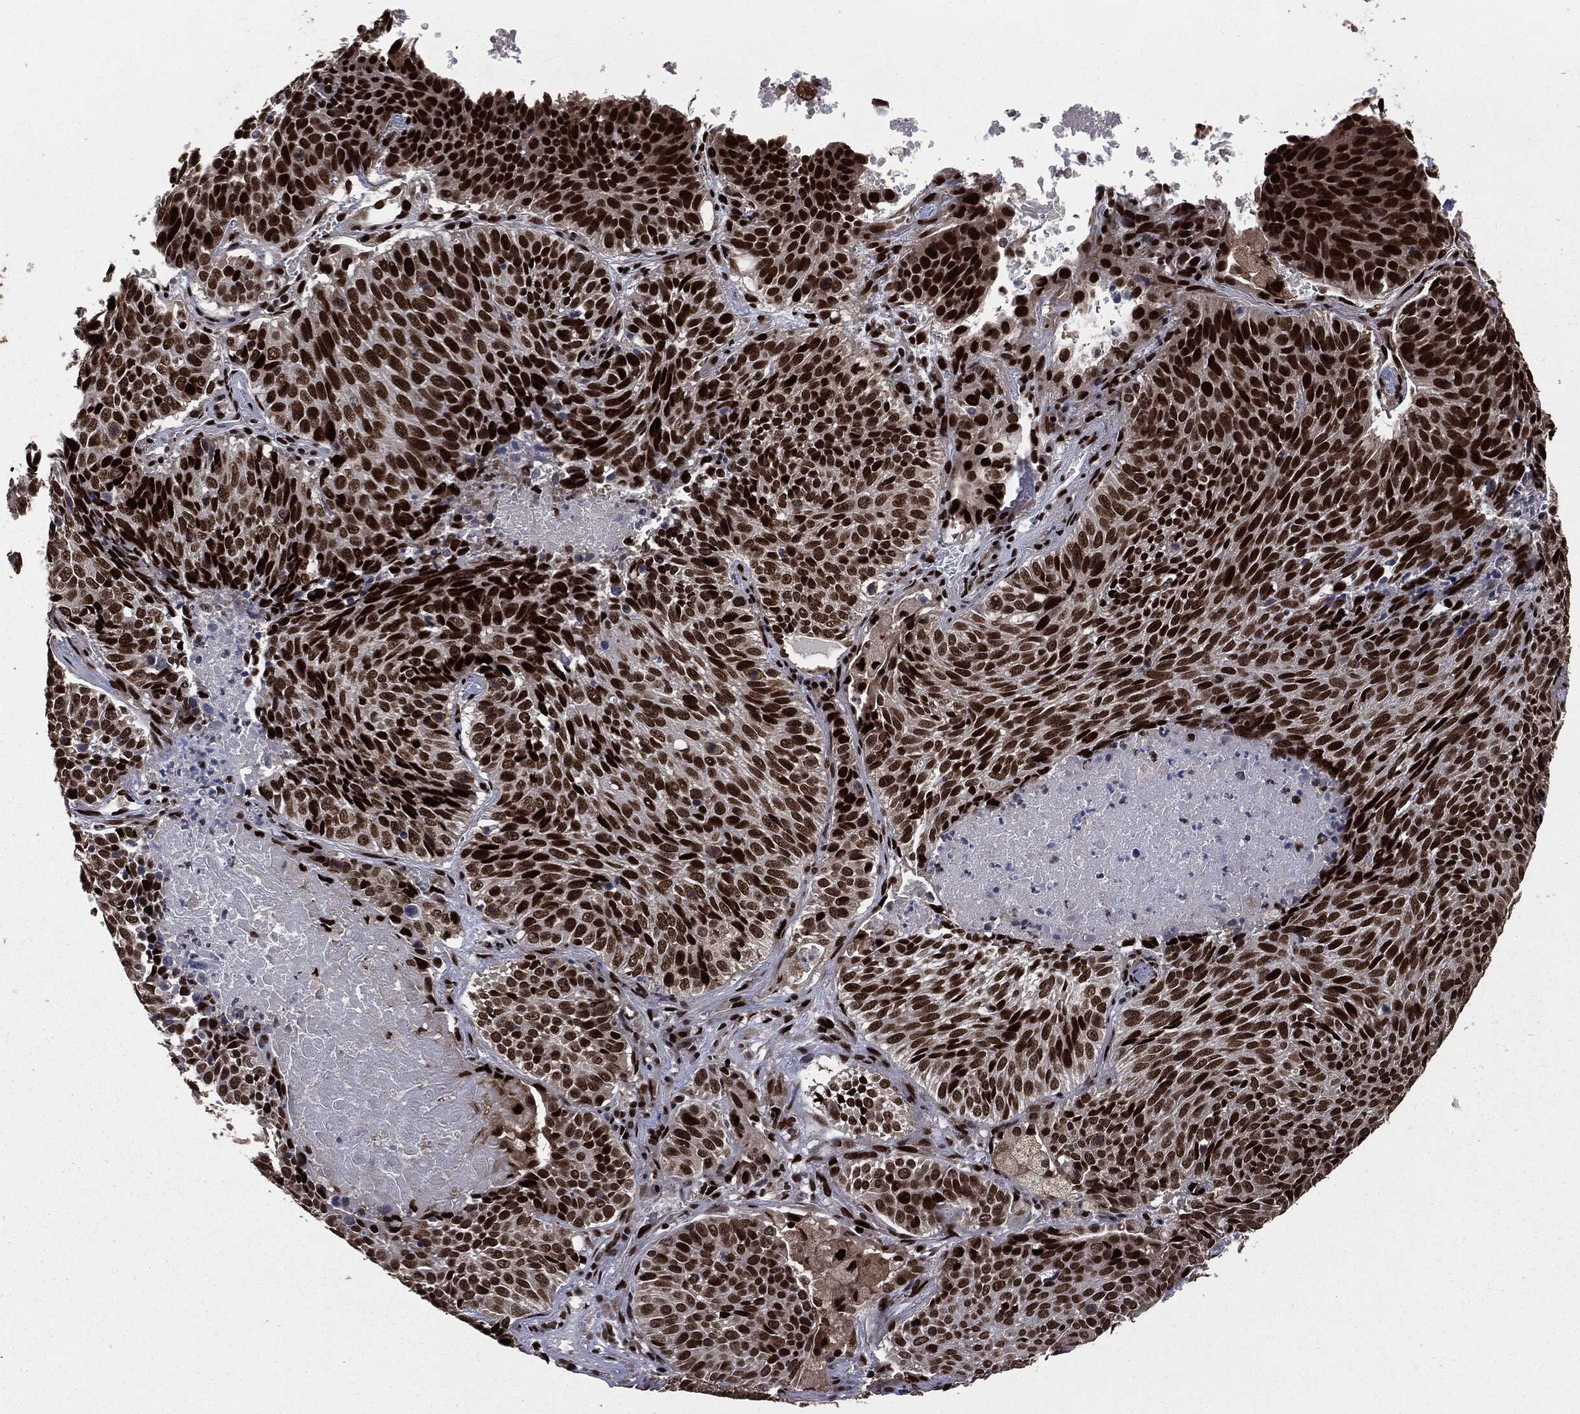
{"staining": {"intensity": "strong", "quantity": ">75%", "location": "nuclear"}, "tissue": "lung cancer", "cell_type": "Tumor cells", "image_type": "cancer", "snomed": [{"axis": "morphology", "description": "Squamous cell carcinoma, NOS"}, {"axis": "topography", "description": "Lung"}], "caption": "Strong nuclear protein positivity is appreciated in about >75% of tumor cells in lung cancer.", "gene": "DVL2", "patient": {"sex": "male", "age": 64}}